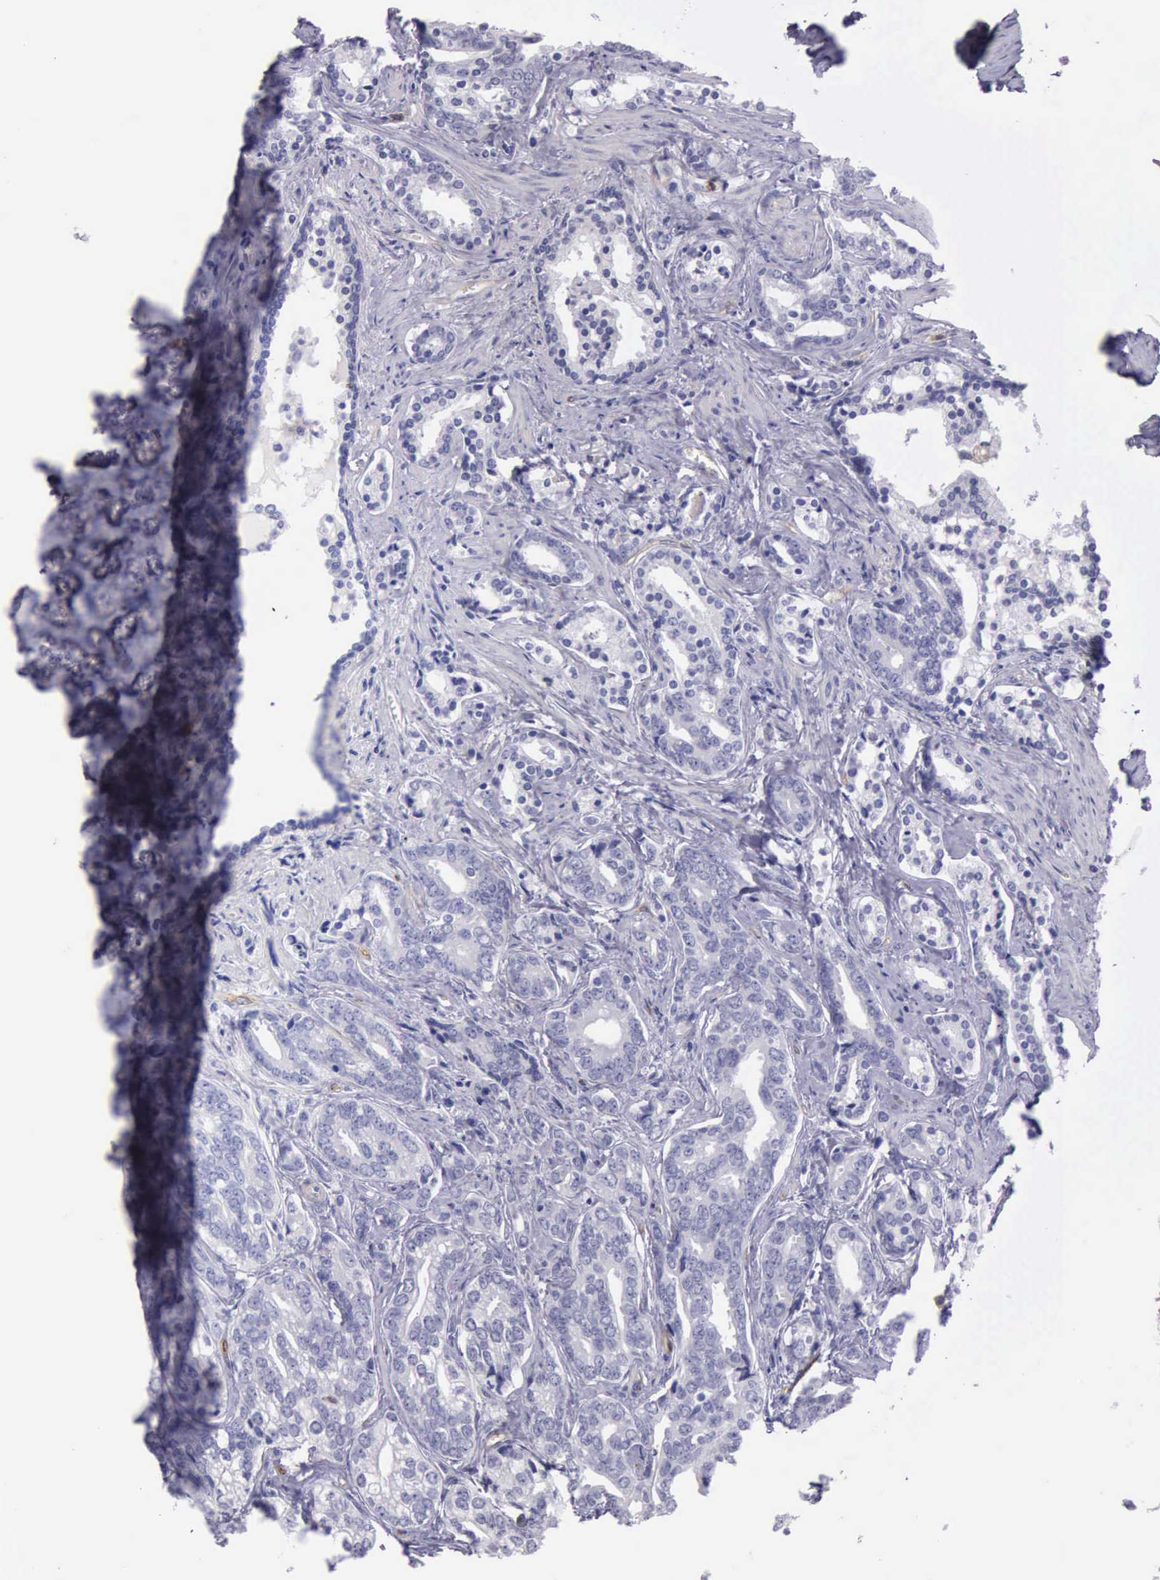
{"staining": {"intensity": "negative", "quantity": "none", "location": "none"}, "tissue": "prostate cancer", "cell_type": "Tumor cells", "image_type": "cancer", "snomed": [{"axis": "morphology", "description": "Adenocarcinoma, Medium grade"}, {"axis": "topography", "description": "Prostate"}], "caption": "DAB (3,3'-diaminobenzidine) immunohistochemical staining of human prostate cancer demonstrates no significant expression in tumor cells. (Brightfield microscopy of DAB (3,3'-diaminobenzidine) immunohistochemistry at high magnification).", "gene": "TCEANC", "patient": {"sex": "male", "age": 67}}